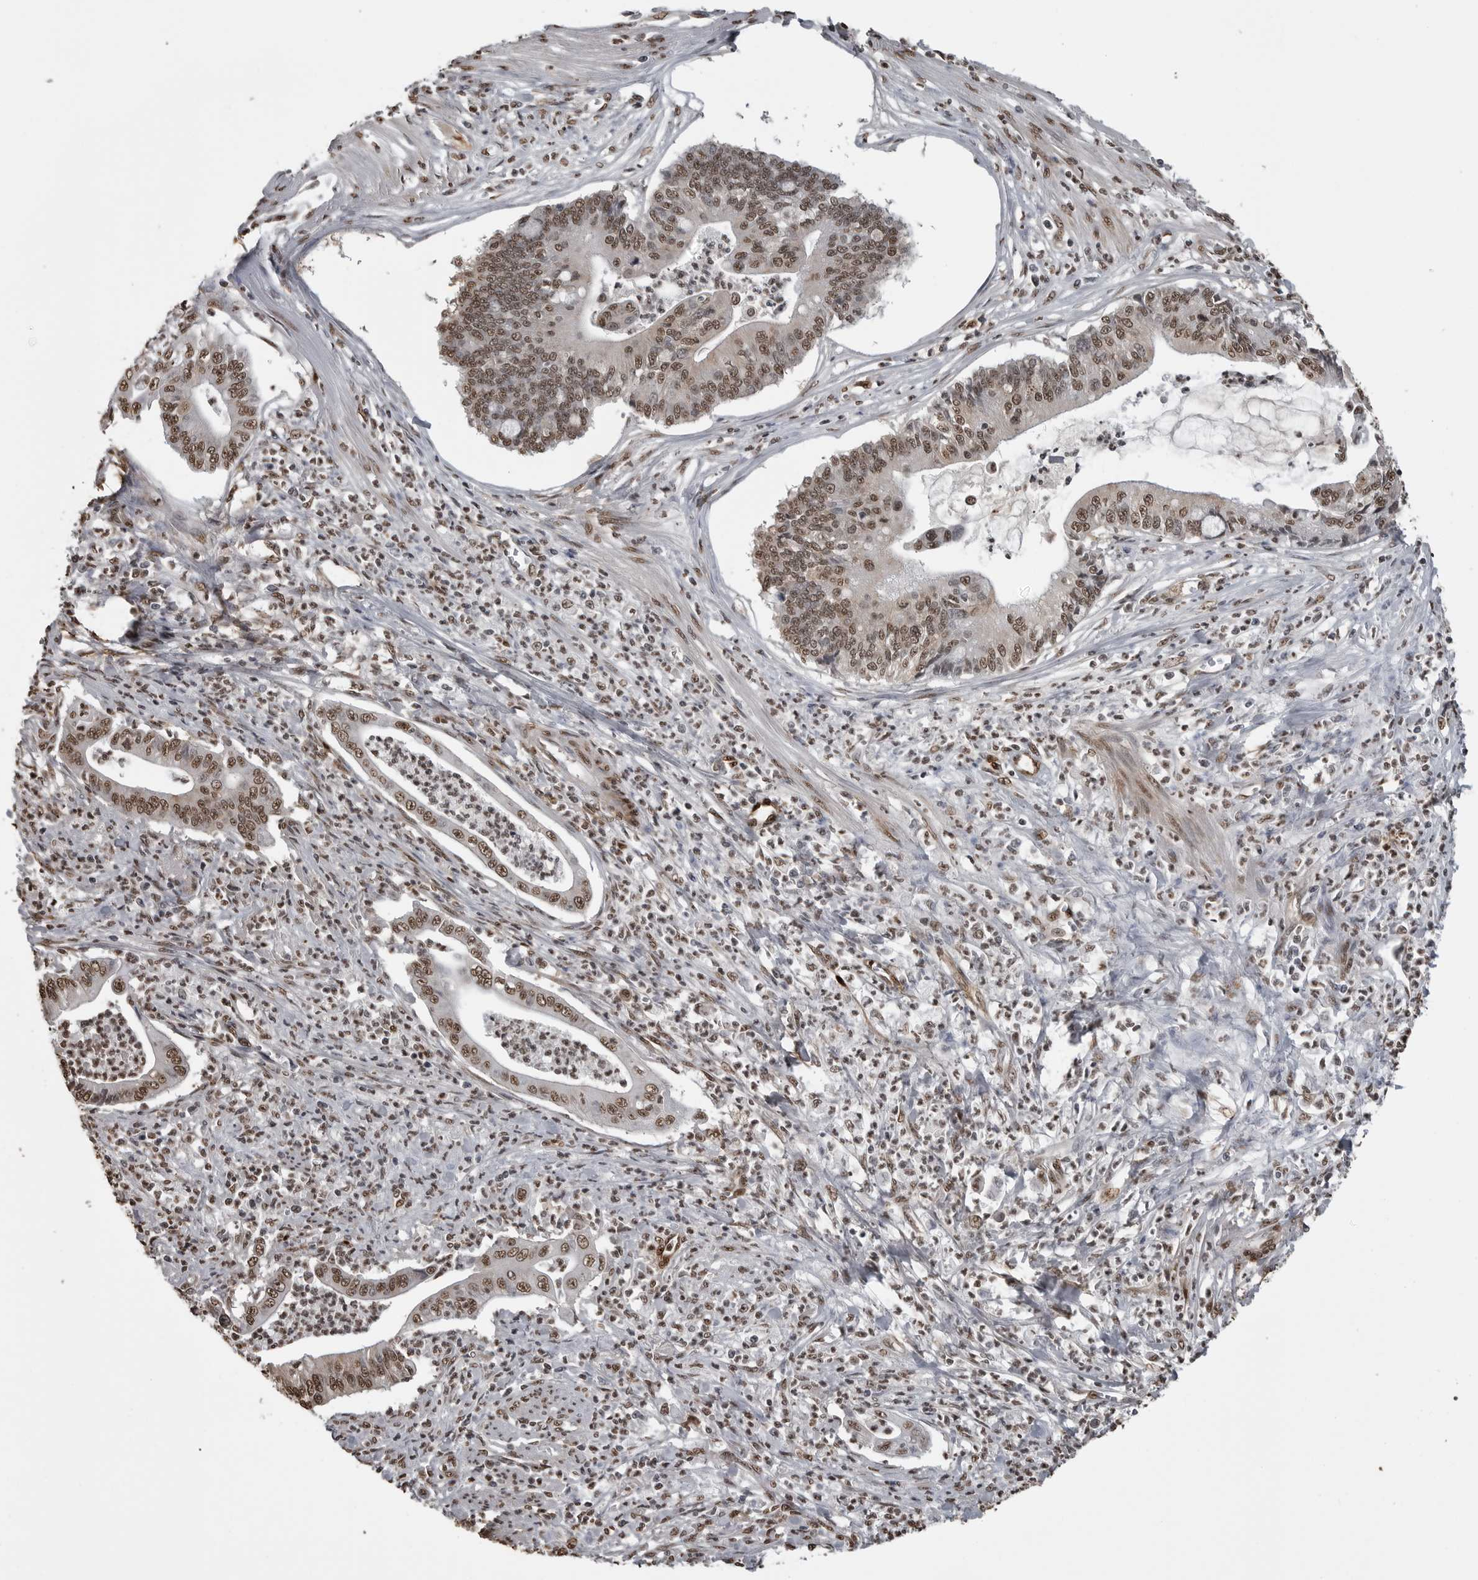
{"staining": {"intensity": "moderate", "quantity": ">75%", "location": "nuclear"}, "tissue": "pancreatic cancer", "cell_type": "Tumor cells", "image_type": "cancer", "snomed": [{"axis": "morphology", "description": "Adenocarcinoma, NOS"}, {"axis": "topography", "description": "Pancreas"}], "caption": "An immunohistochemistry photomicrograph of neoplastic tissue is shown. Protein staining in brown highlights moderate nuclear positivity in pancreatic cancer (adenocarcinoma) within tumor cells. (Stains: DAB in brown, nuclei in blue, Microscopy: brightfield microscopy at high magnification).", "gene": "SMAD2", "patient": {"sex": "male", "age": 69}}